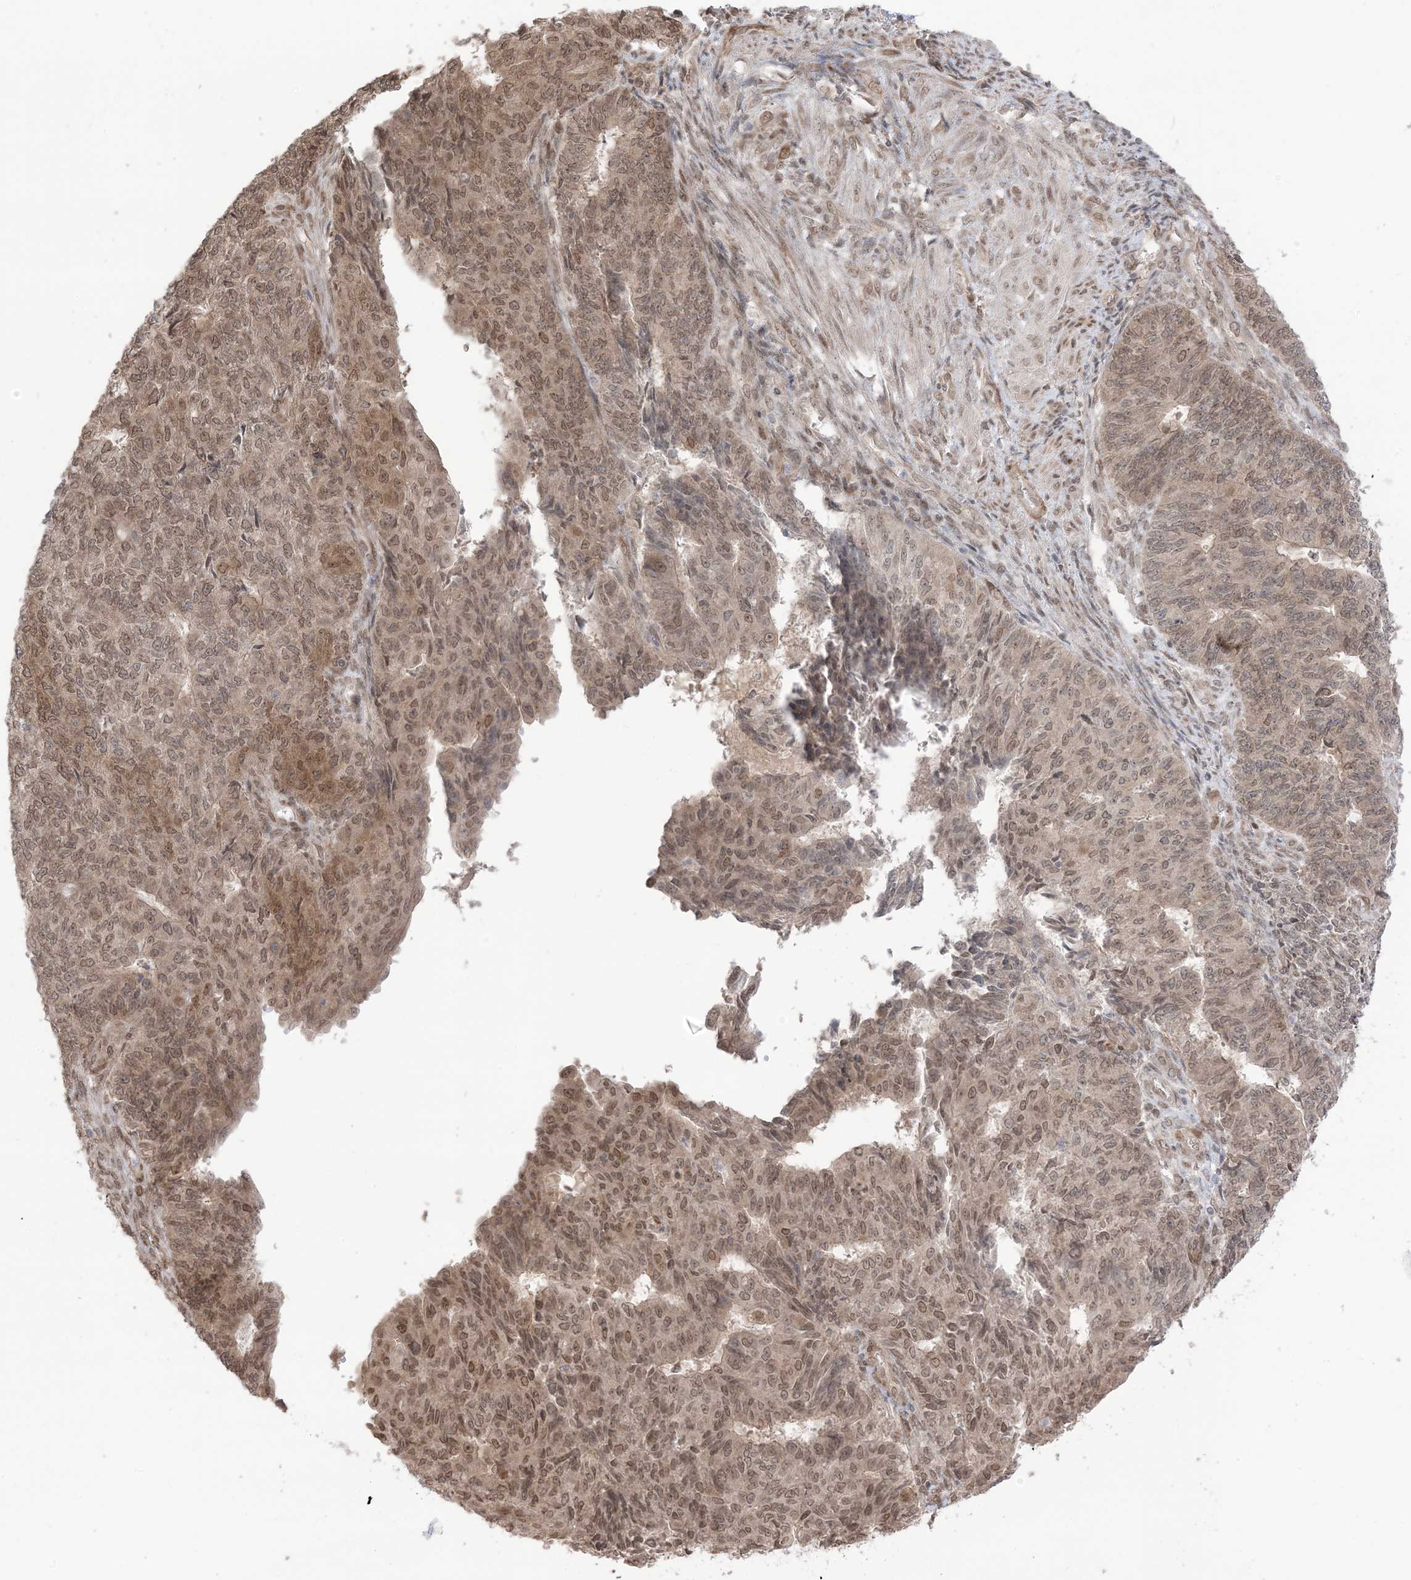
{"staining": {"intensity": "moderate", "quantity": ">75%", "location": "cytoplasmic/membranous,nuclear"}, "tissue": "endometrial cancer", "cell_type": "Tumor cells", "image_type": "cancer", "snomed": [{"axis": "morphology", "description": "Adenocarcinoma, NOS"}, {"axis": "topography", "description": "Endometrium"}], "caption": "Immunohistochemical staining of endometrial adenocarcinoma demonstrates moderate cytoplasmic/membranous and nuclear protein staining in approximately >75% of tumor cells.", "gene": "UBE2E2", "patient": {"sex": "female", "age": 32}}